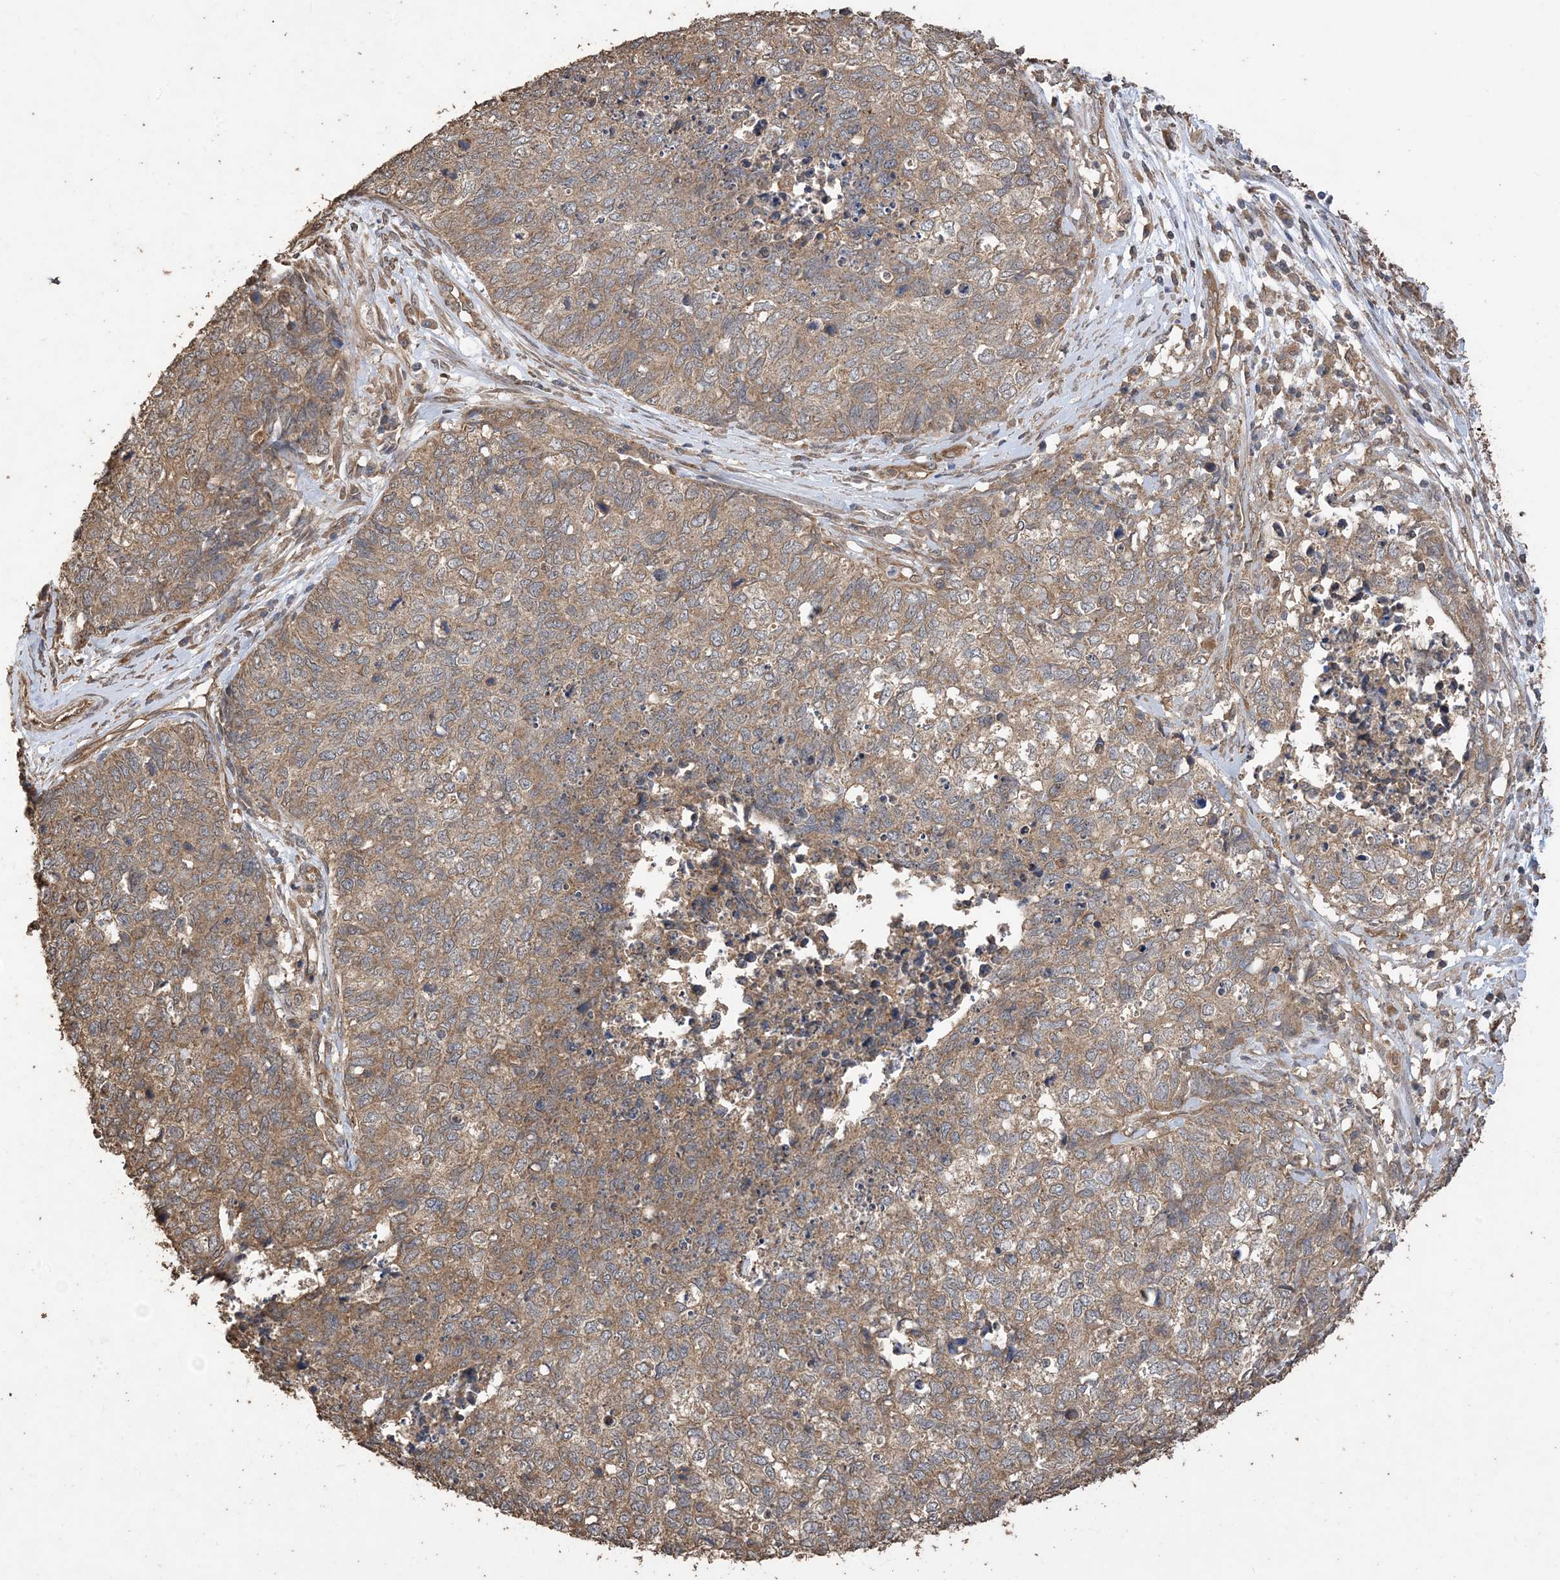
{"staining": {"intensity": "moderate", "quantity": ">75%", "location": "cytoplasmic/membranous"}, "tissue": "cervical cancer", "cell_type": "Tumor cells", "image_type": "cancer", "snomed": [{"axis": "morphology", "description": "Squamous cell carcinoma, NOS"}, {"axis": "topography", "description": "Cervix"}], "caption": "Immunohistochemical staining of human cervical cancer (squamous cell carcinoma) displays medium levels of moderate cytoplasmic/membranous staining in about >75% of tumor cells.", "gene": "ZKSCAN5", "patient": {"sex": "female", "age": 63}}